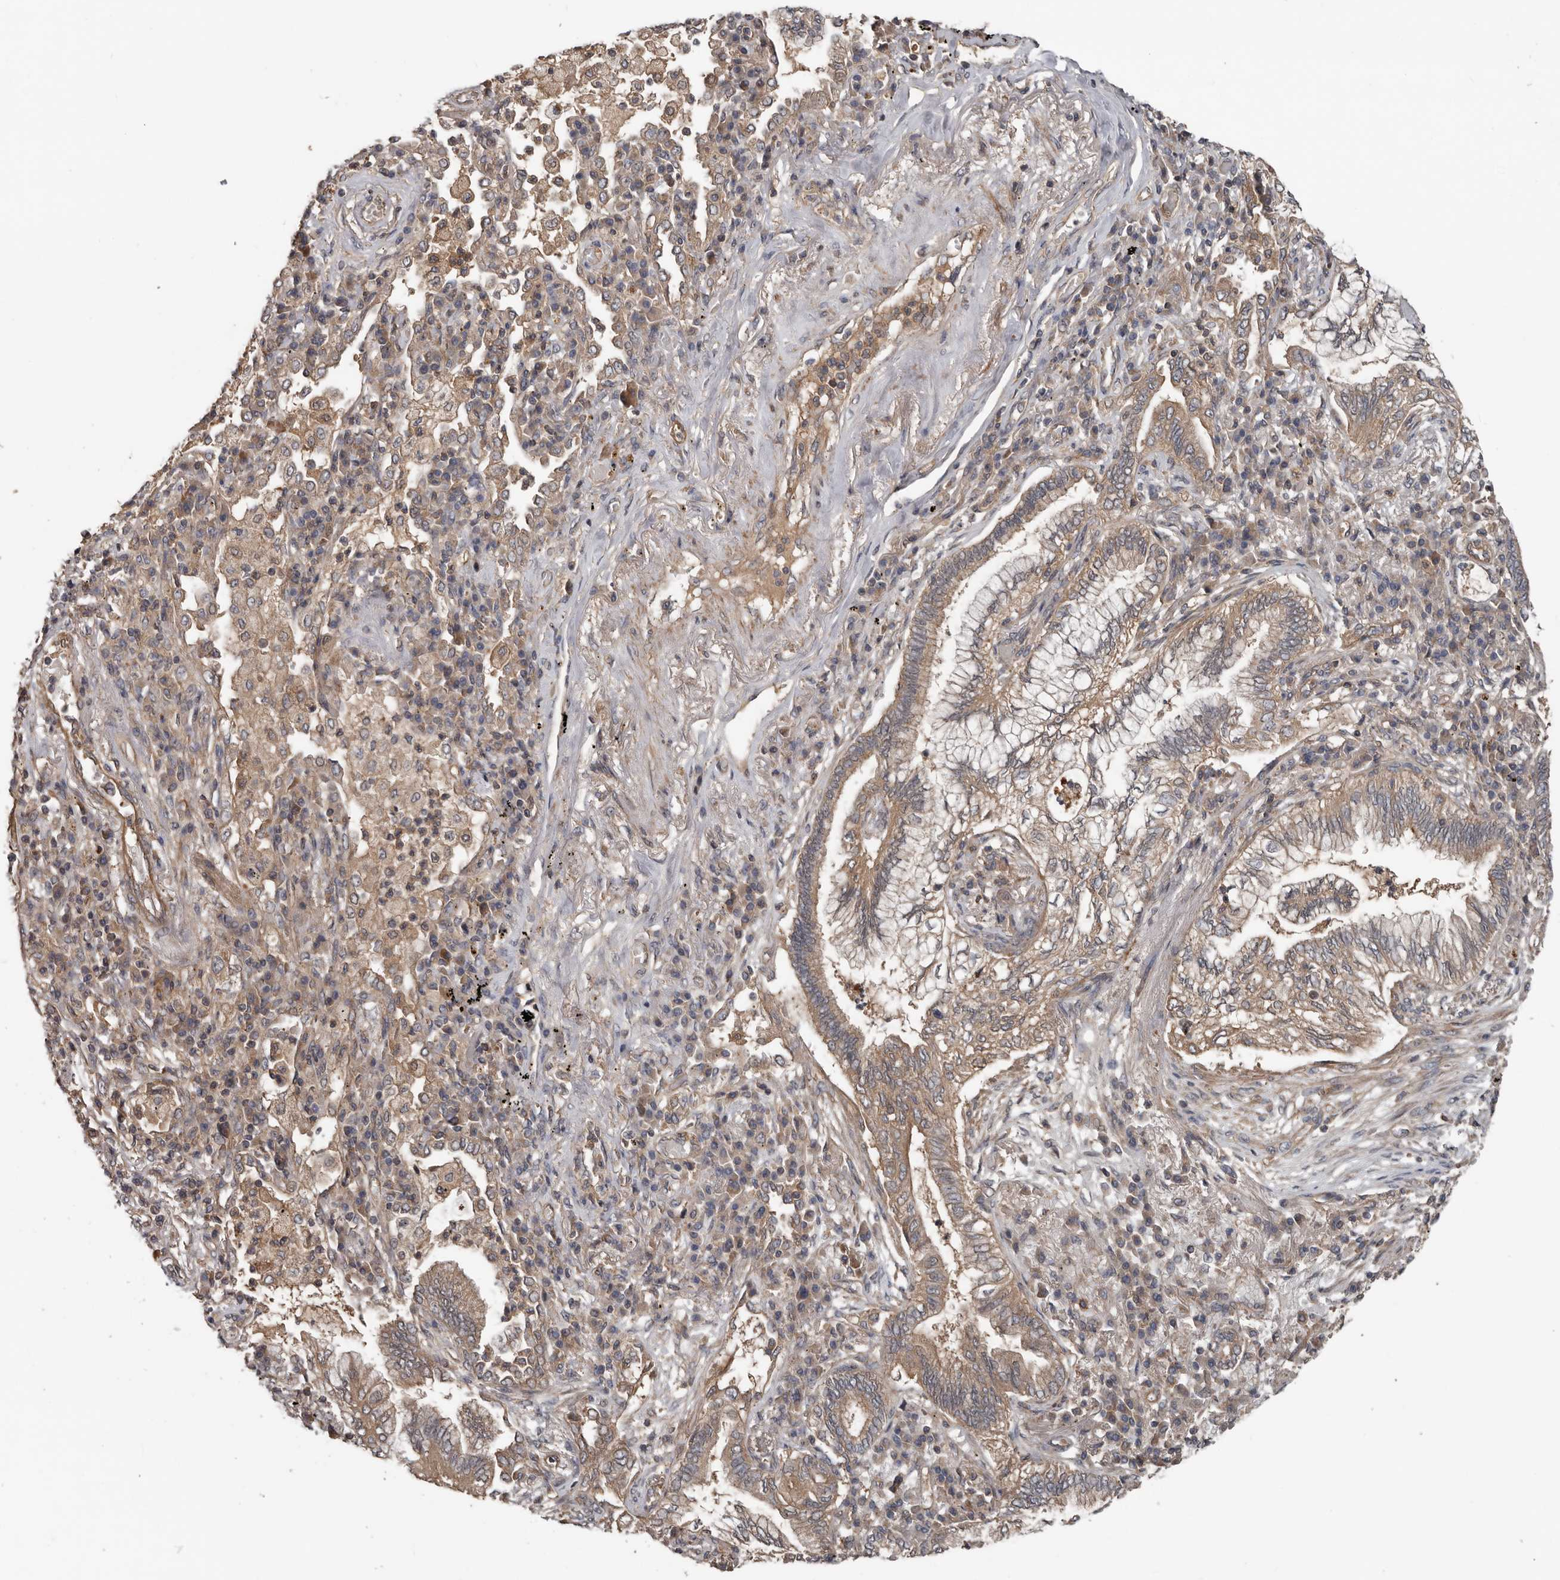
{"staining": {"intensity": "moderate", "quantity": ">75%", "location": "cytoplasmic/membranous"}, "tissue": "bronchus", "cell_type": "Respiratory epithelial cells", "image_type": "normal", "snomed": [{"axis": "morphology", "description": "Normal tissue, NOS"}, {"axis": "morphology", "description": "Adenocarcinoma, NOS"}, {"axis": "topography", "description": "Bronchus"}, {"axis": "topography", "description": "Lung"}], "caption": "A histopathology image of human bronchus stained for a protein demonstrates moderate cytoplasmic/membranous brown staining in respiratory epithelial cells. (DAB IHC, brown staining for protein, blue staining for nuclei).", "gene": "DNAJB4", "patient": {"sex": "female", "age": 70}}